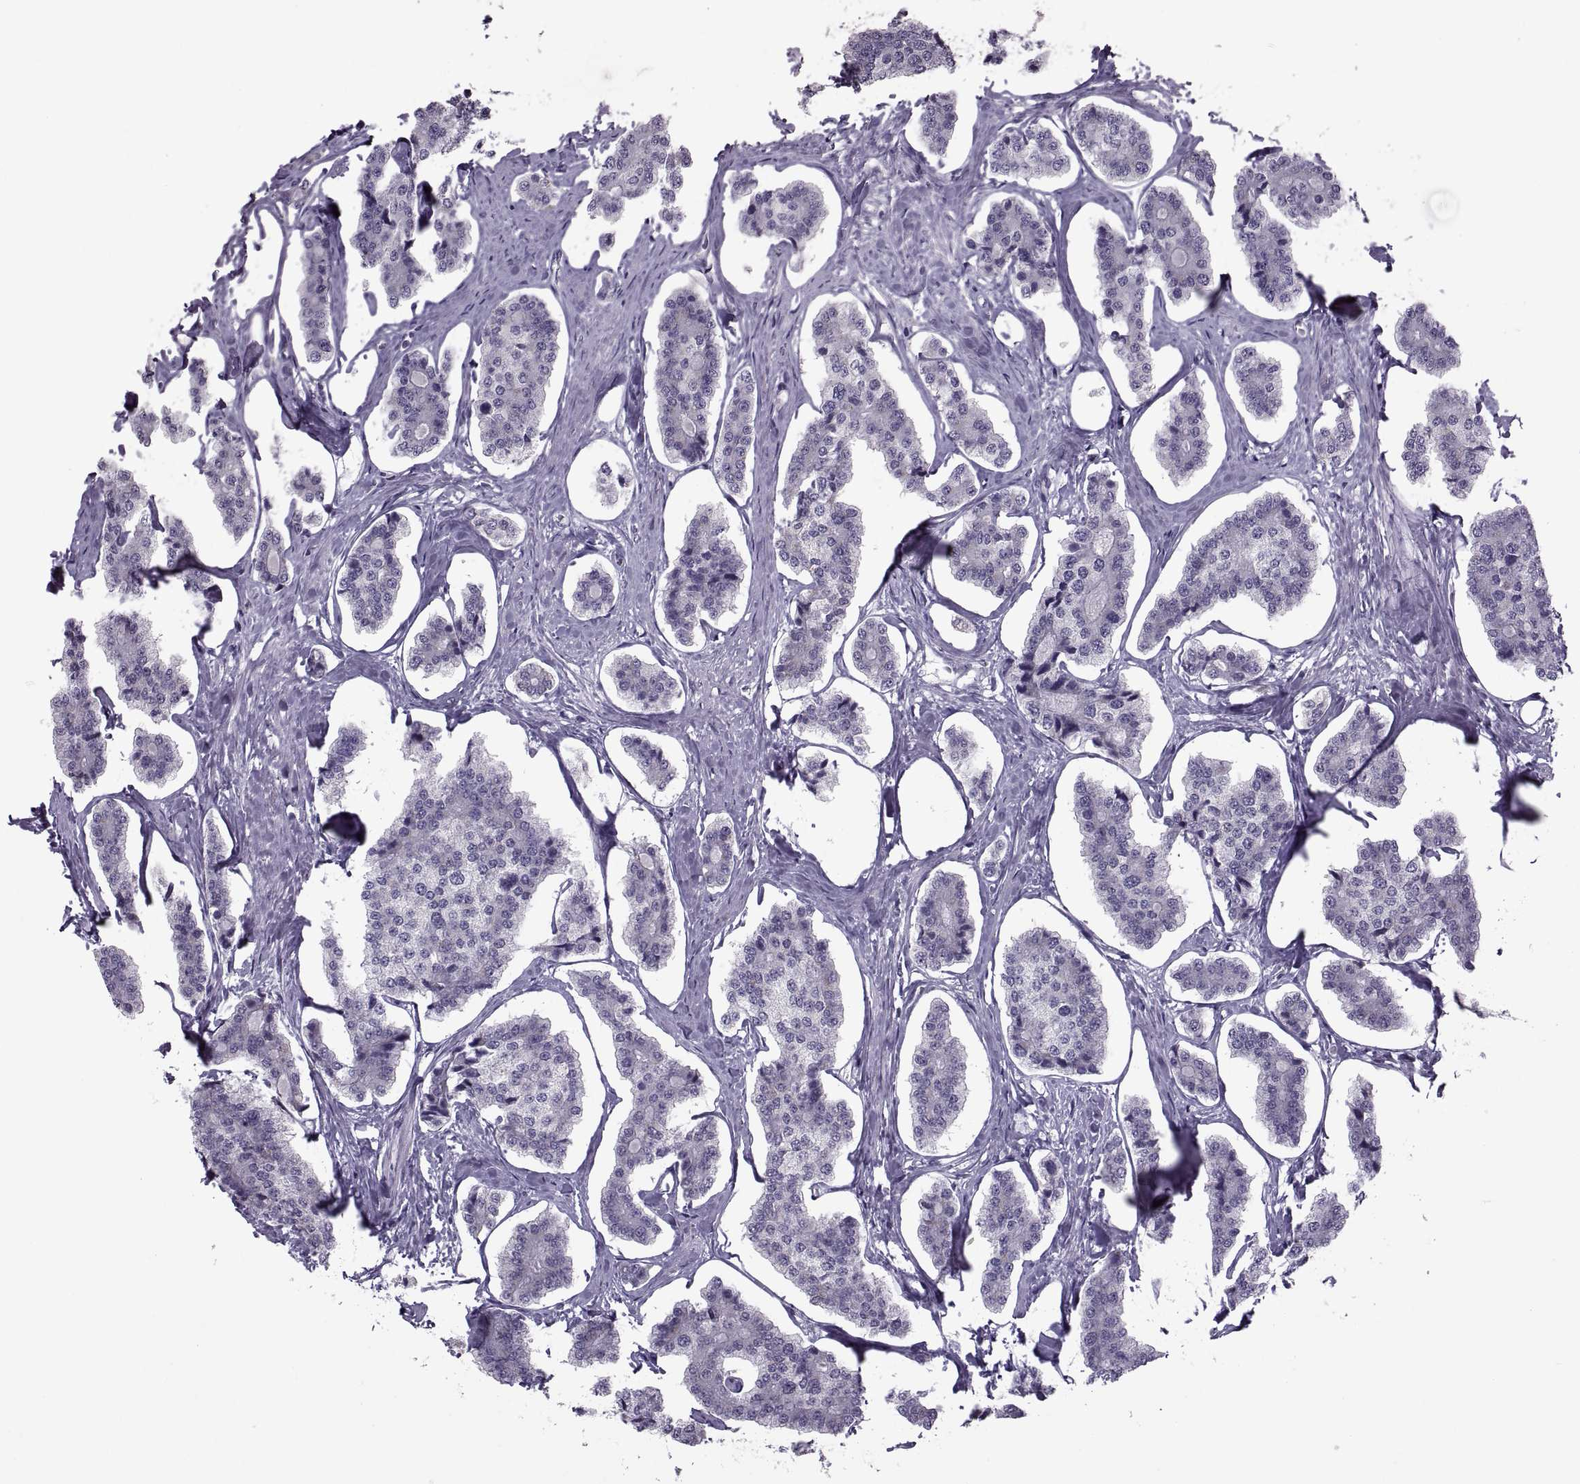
{"staining": {"intensity": "negative", "quantity": "none", "location": "none"}, "tissue": "carcinoid", "cell_type": "Tumor cells", "image_type": "cancer", "snomed": [{"axis": "morphology", "description": "Carcinoid, malignant, NOS"}, {"axis": "topography", "description": "Small intestine"}], "caption": "A photomicrograph of human carcinoid is negative for staining in tumor cells.", "gene": "PABPC1", "patient": {"sex": "female", "age": 65}}